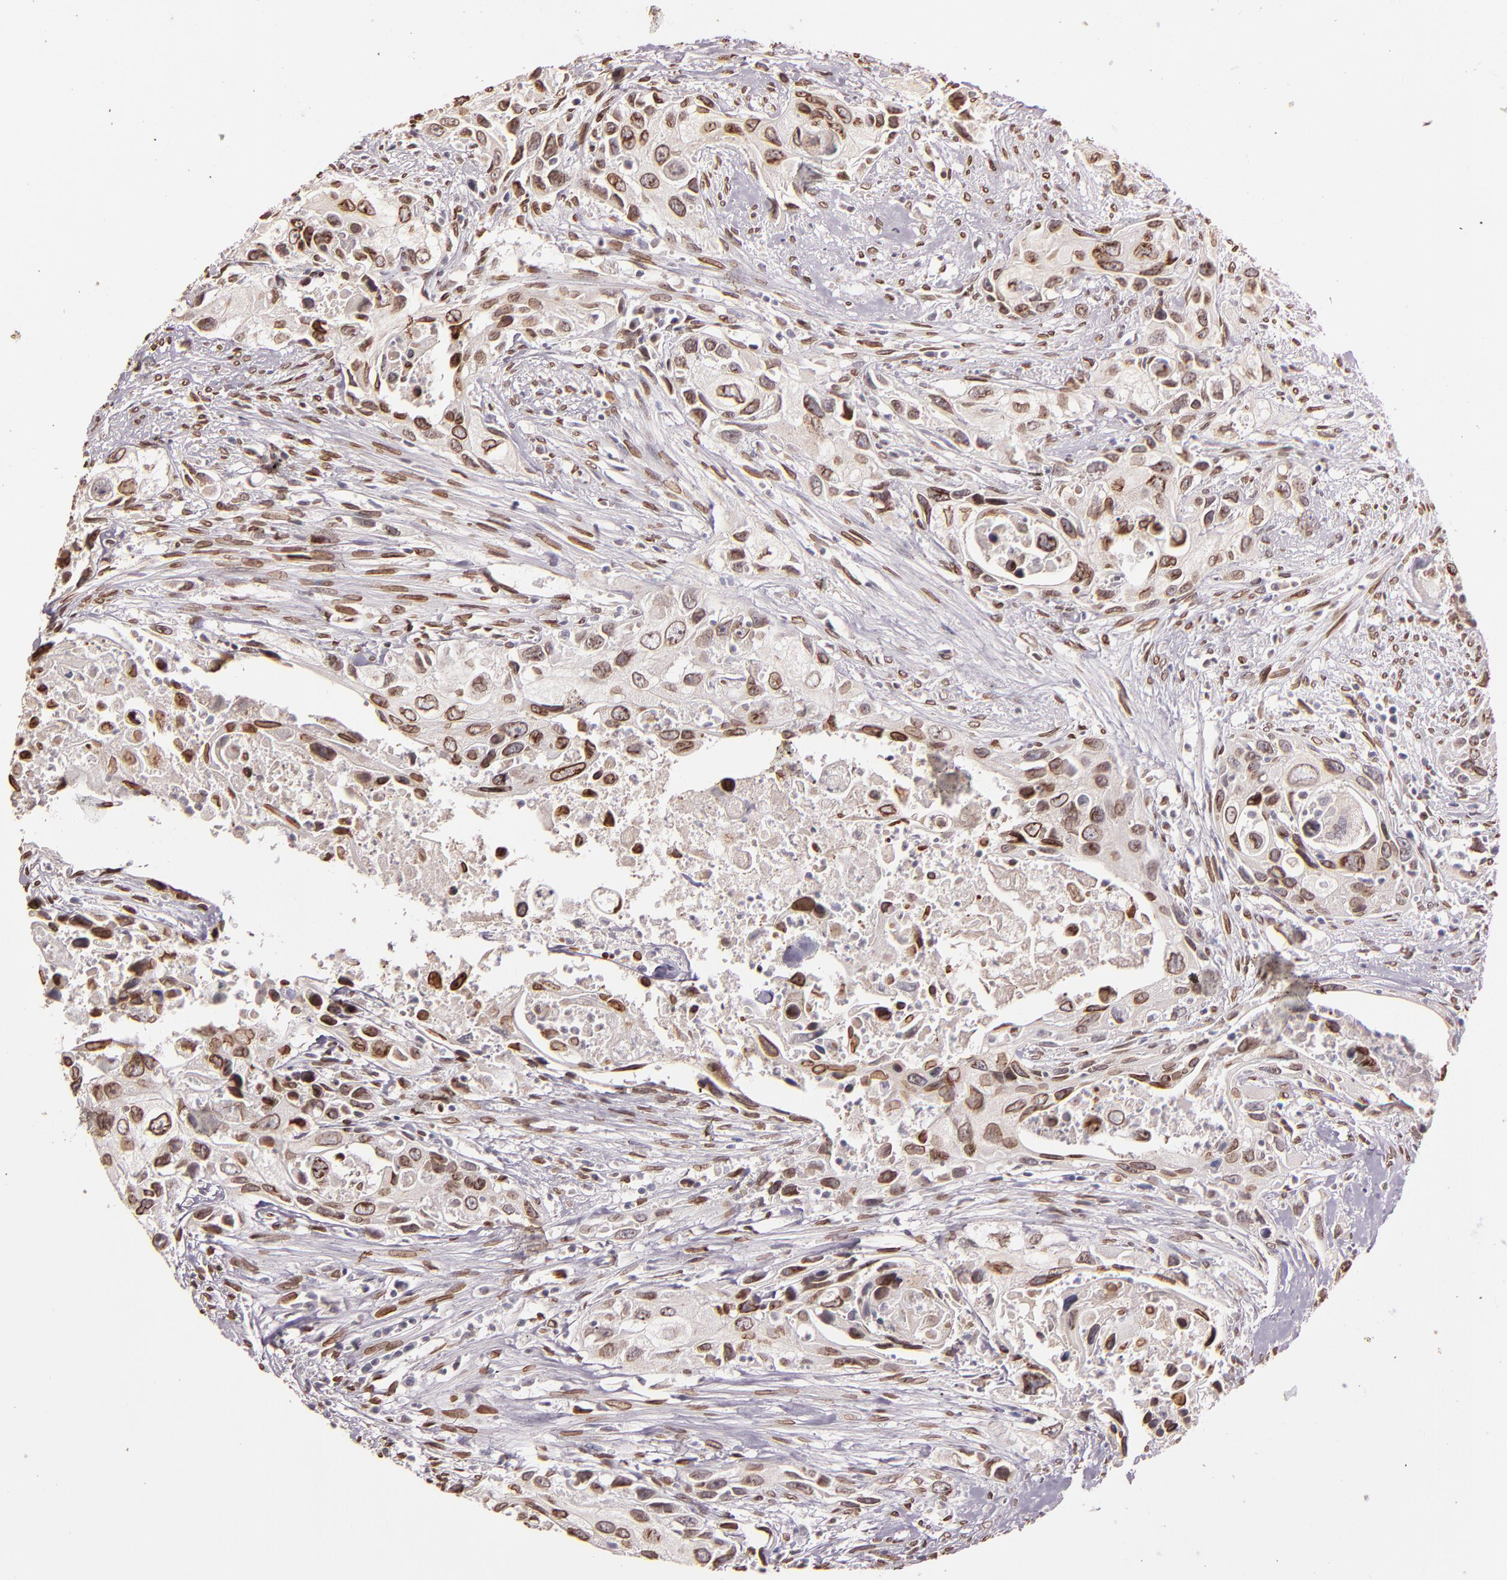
{"staining": {"intensity": "moderate", "quantity": ">75%", "location": "cytoplasmic/membranous,nuclear"}, "tissue": "urothelial cancer", "cell_type": "Tumor cells", "image_type": "cancer", "snomed": [{"axis": "morphology", "description": "Urothelial carcinoma, High grade"}, {"axis": "topography", "description": "Urinary bladder"}], "caption": "An image showing moderate cytoplasmic/membranous and nuclear expression in approximately >75% of tumor cells in high-grade urothelial carcinoma, as visualized by brown immunohistochemical staining.", "gene": "PUM3", "patient": {"sex": "male", "age": 71}}